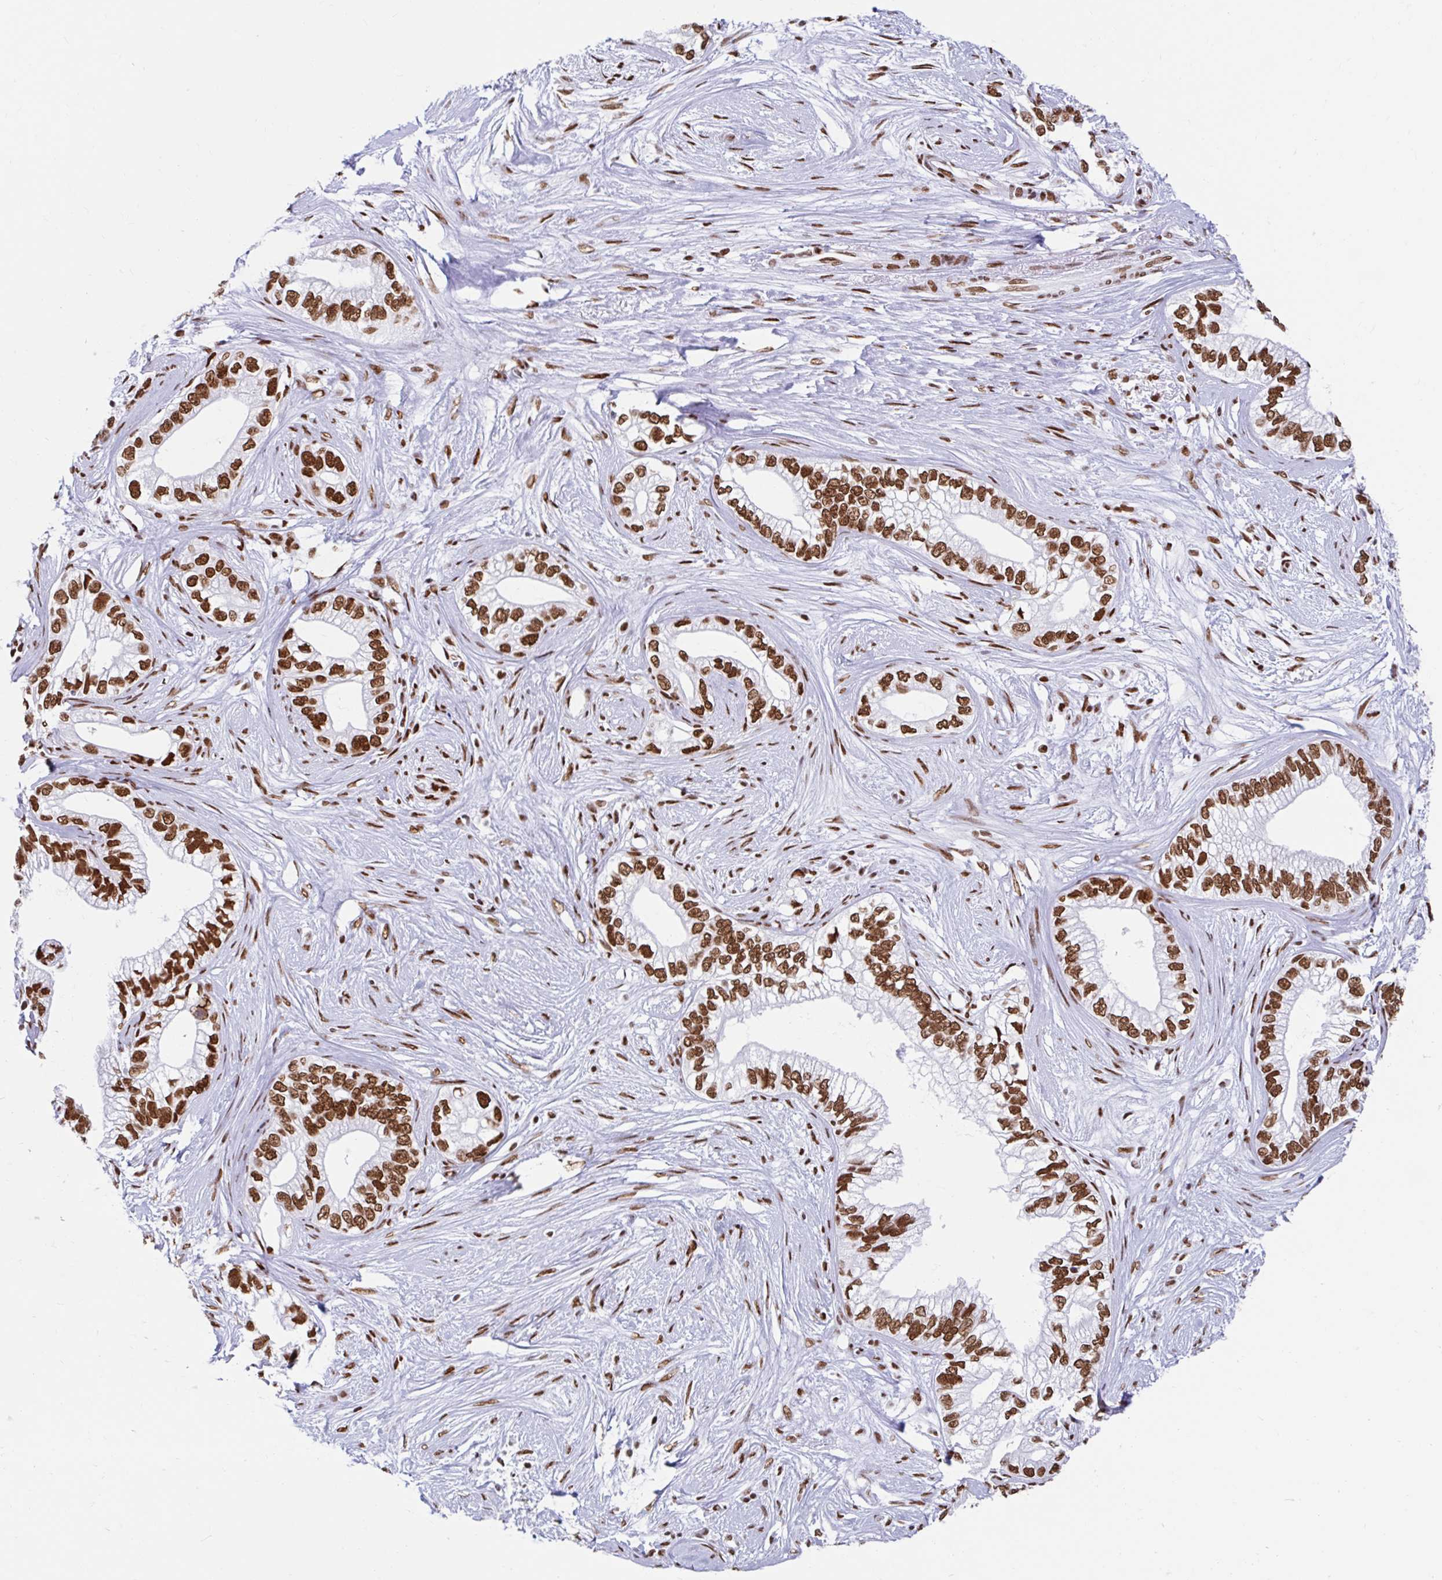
{"staining": {"intensity": "strong", "quantity": ">75%", "location": "nuclear"}, "tissue": "pancreatic cancer", "cell_type": "Tumor cells", "image_type": "cancer", "snomed": [{"axis": "morphology", "description": "Adenocarcinoma, NOS"}, {"axis": "topography", "description": "Pancreas"}], "caption": "Immunohistochemical staining of human pancreatic cancer (adenocarcinoma) shows high levels of strong nuclear protein expression in approximately >75% of tumor cells.", "gene": "KHDRBS1", "patient": {"sex": "male", "age": 70}}